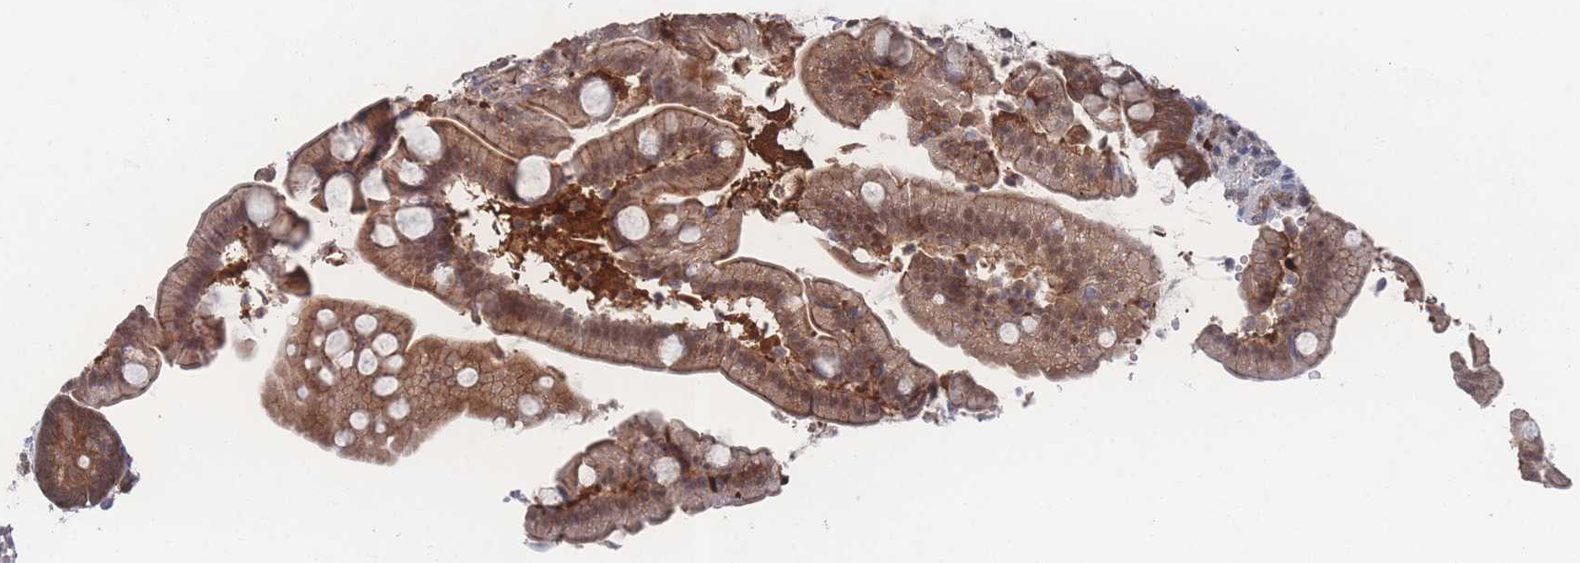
{"staining": {"intensity": "strong", "quantity": ">75%", "location": "cytoplasmic/membranous,nuclear"}, "tissue": "small intestine", "cell_type": "Glandular cells", "image_type": "normal", "snomed": [{"axis": "morphology", "description": "Normal tissue, NOS"}, {"axis": "topography", "description": "Small intestine"}], "caption": "Unremarkable small intestine demonstrates strong cytoplasmic/membranous,nuclear expression in about >75% of glandular cells.", "gene": "PSMA1", "patient": {"sex": "female", "age": 64}}